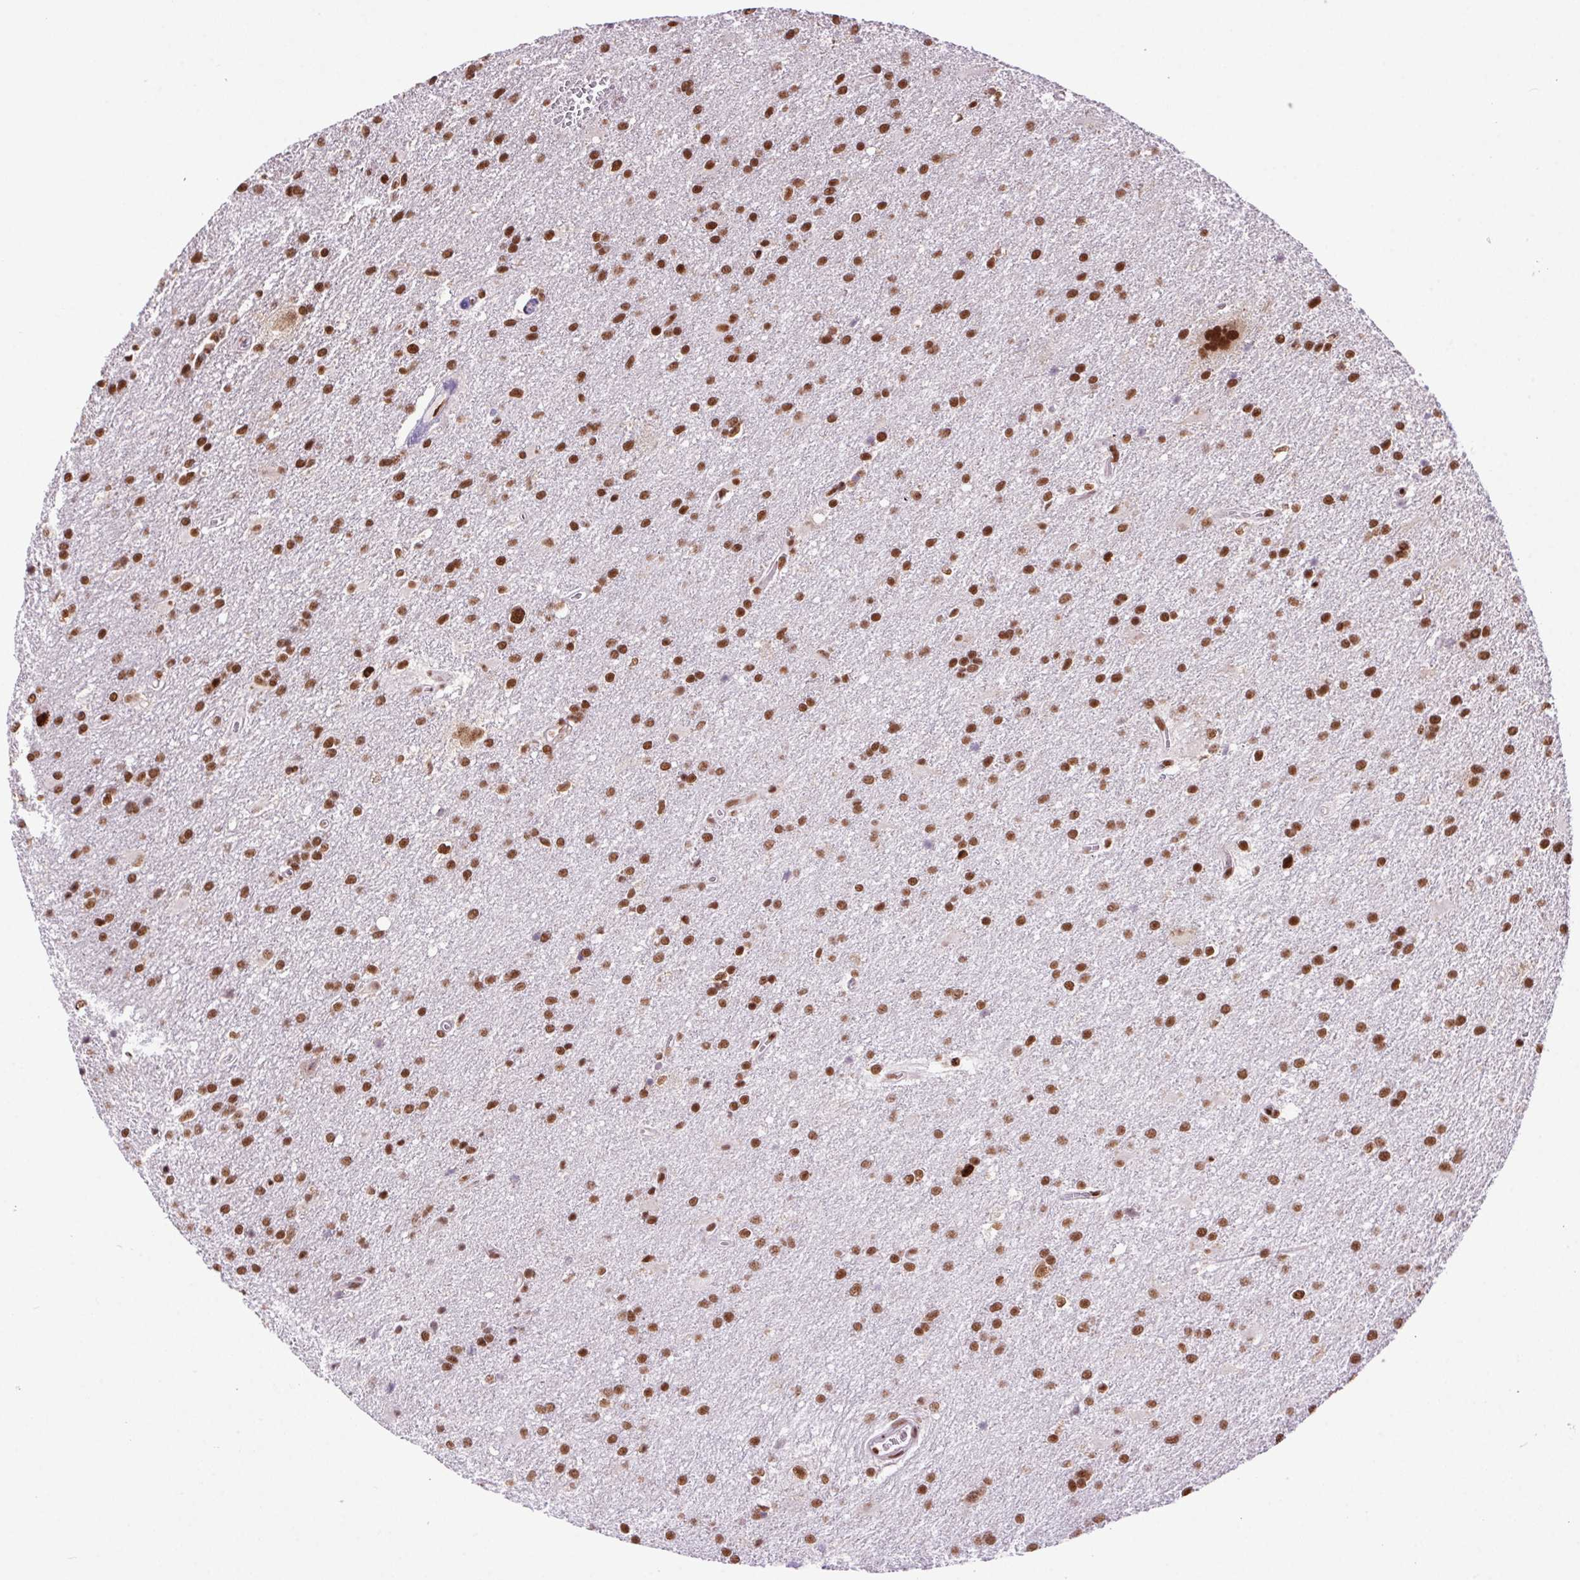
{"staining": {"intensity": "moderate", "quantity": ">75%", "location": "nuclear"}, "tissue": "glioma", "cell_type": "Tumor cells", "image_type": "cancer", "snomed": [{"axis": "morphology", "description": "Glioma, malignant, Low grade"}, {"axis": "topography", "description": "Brain"}], "caption": "Human glioma stained with a brown dye exhibits moderate nuclear positive positivity in approximately >75% of tumor cells.", "gene": "ZNF207", "patient": {"sex": "male", "age": 66}}